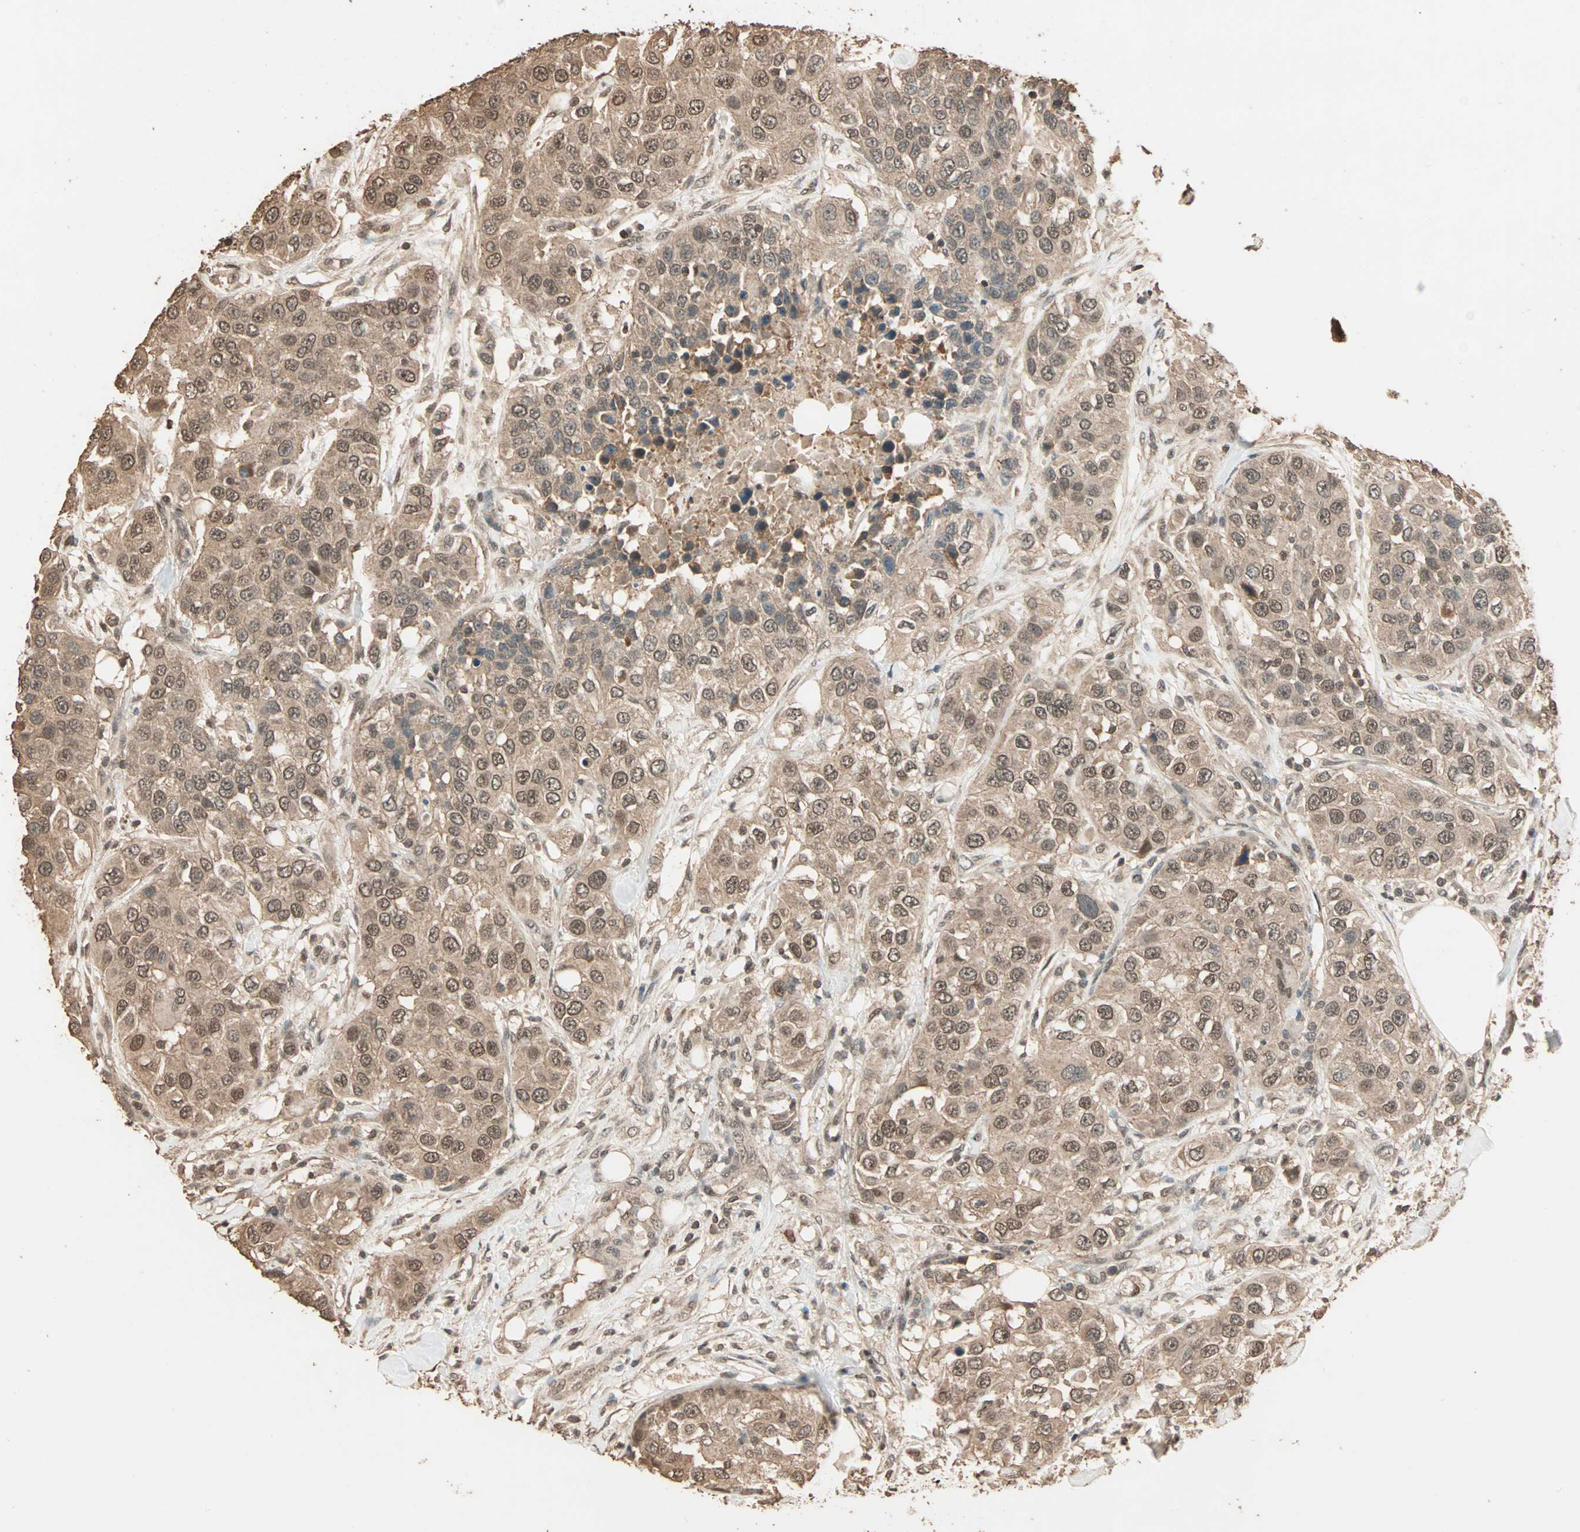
{"staining": {"intensity": "moderate", "quantity": ">75%", "location": "cytoplasmic/membranous,nuclear"}, "tissue": "urothelial cancer", "cell_type": "Tumor cells", "image_type": "cancer", "snomed": [{"axis": "morphology", "description": "Urothelial carcinoma, High grade"}, {"axis": "topography", "description": "Urinary bladder"}], "caption": "An image of human urothelial cancer stained for a protein displays moderate cytoplasmic/membranous and nuclear brown staining in tumor cells.", "gene": "ZBTB33", "patient": {"sex": "female", "age": 80}}